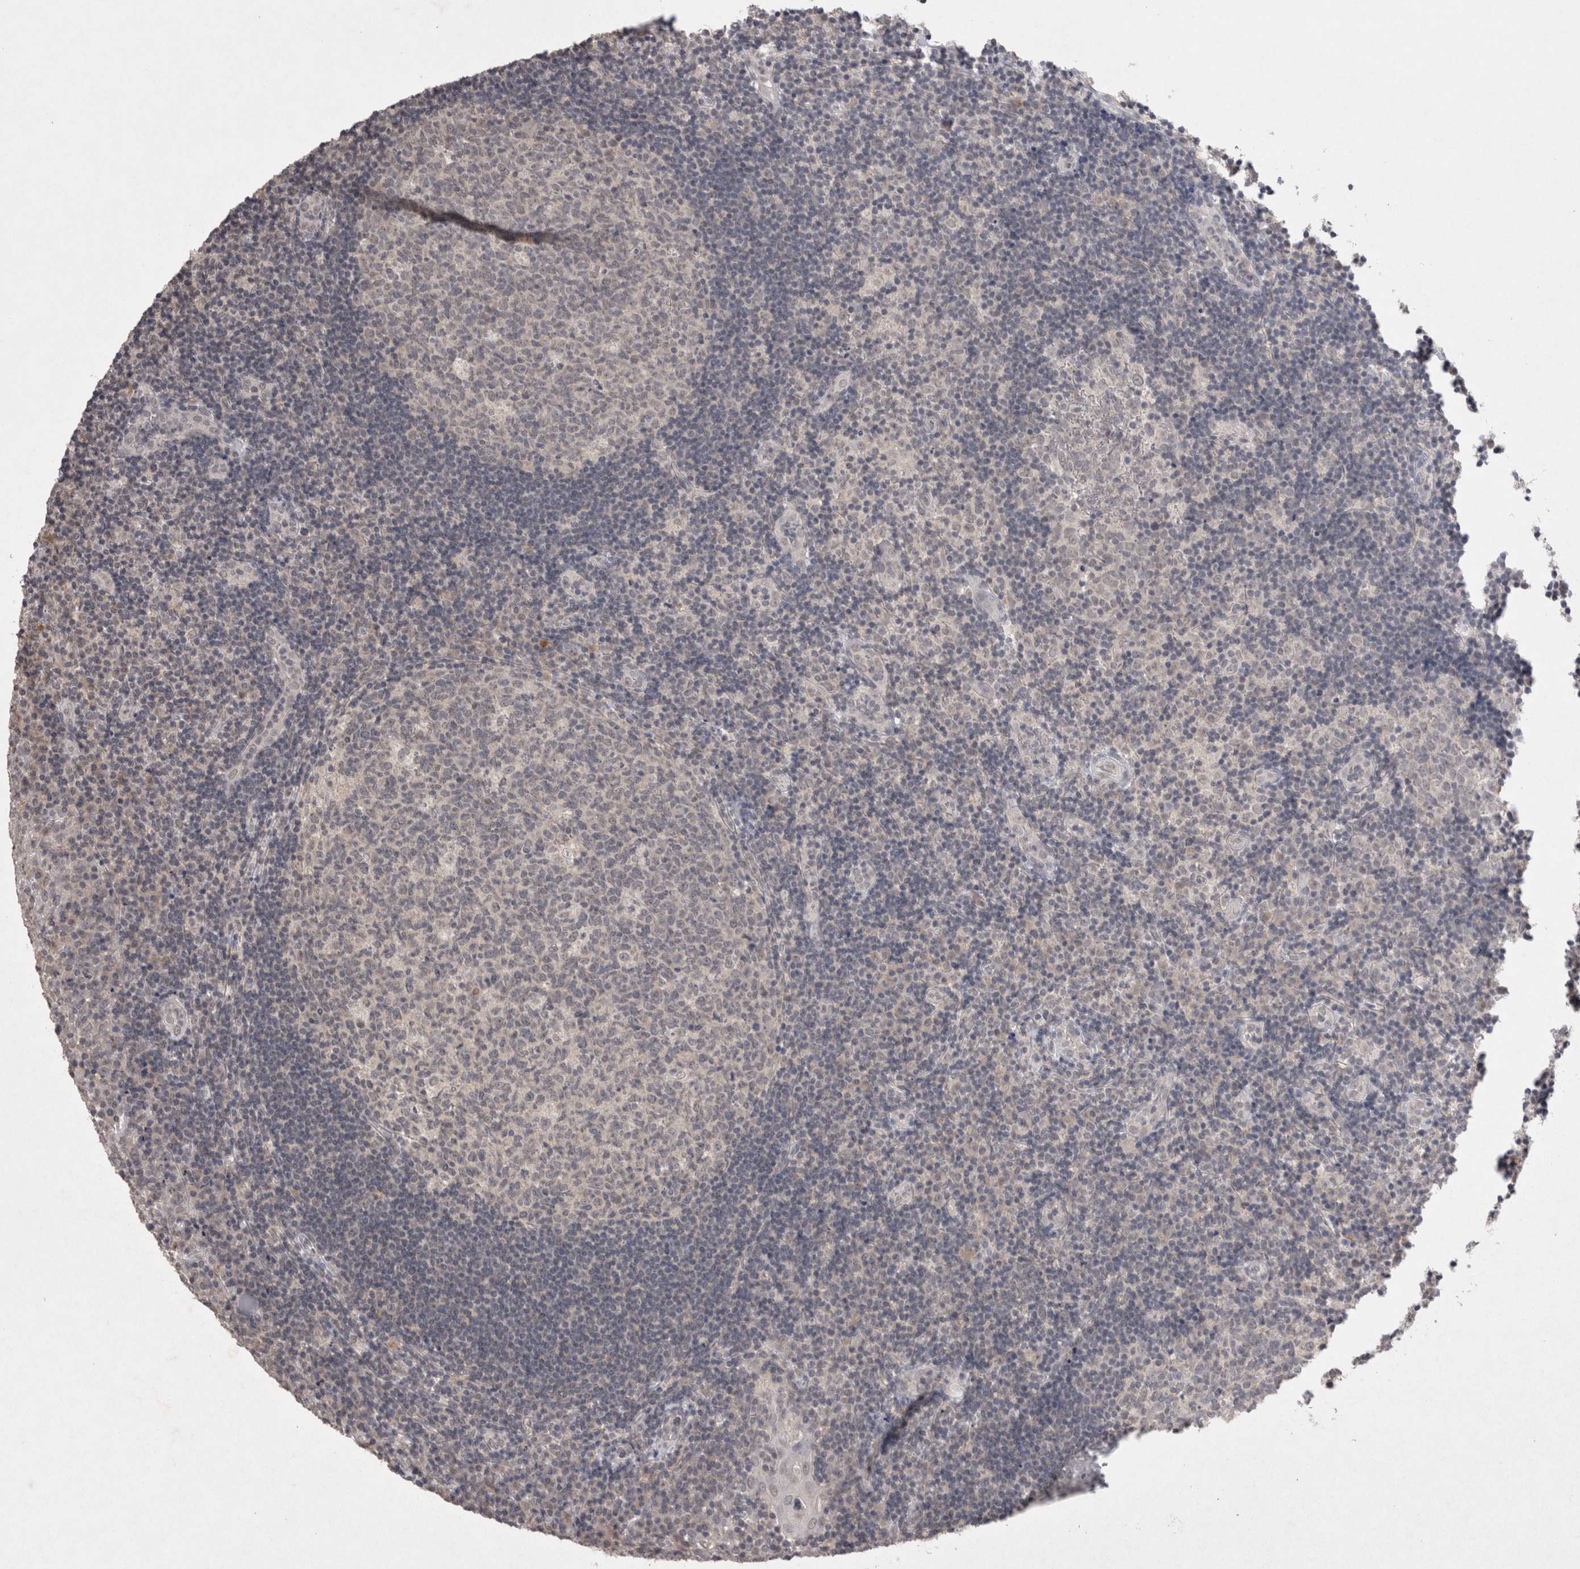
{"staining": {"intensity": "negative", "quantity": "none", "location": "none"}, "tissue": "tonsil", "cell_type": "Germinal center cells", "image_type": "normal", "snomed": [{"axis": "morphology", "description": "Normal tissue, NOS"}, {"axis": "topography", "description": "Tonsil"}], "caption": "An immunohistochemistry histopathology image of unremarkable tonsil is shown. There is no staining in germinal center cells of tonsil.", "gene": "LYVE1", "patient": {"sex": "female", "age": 40}}